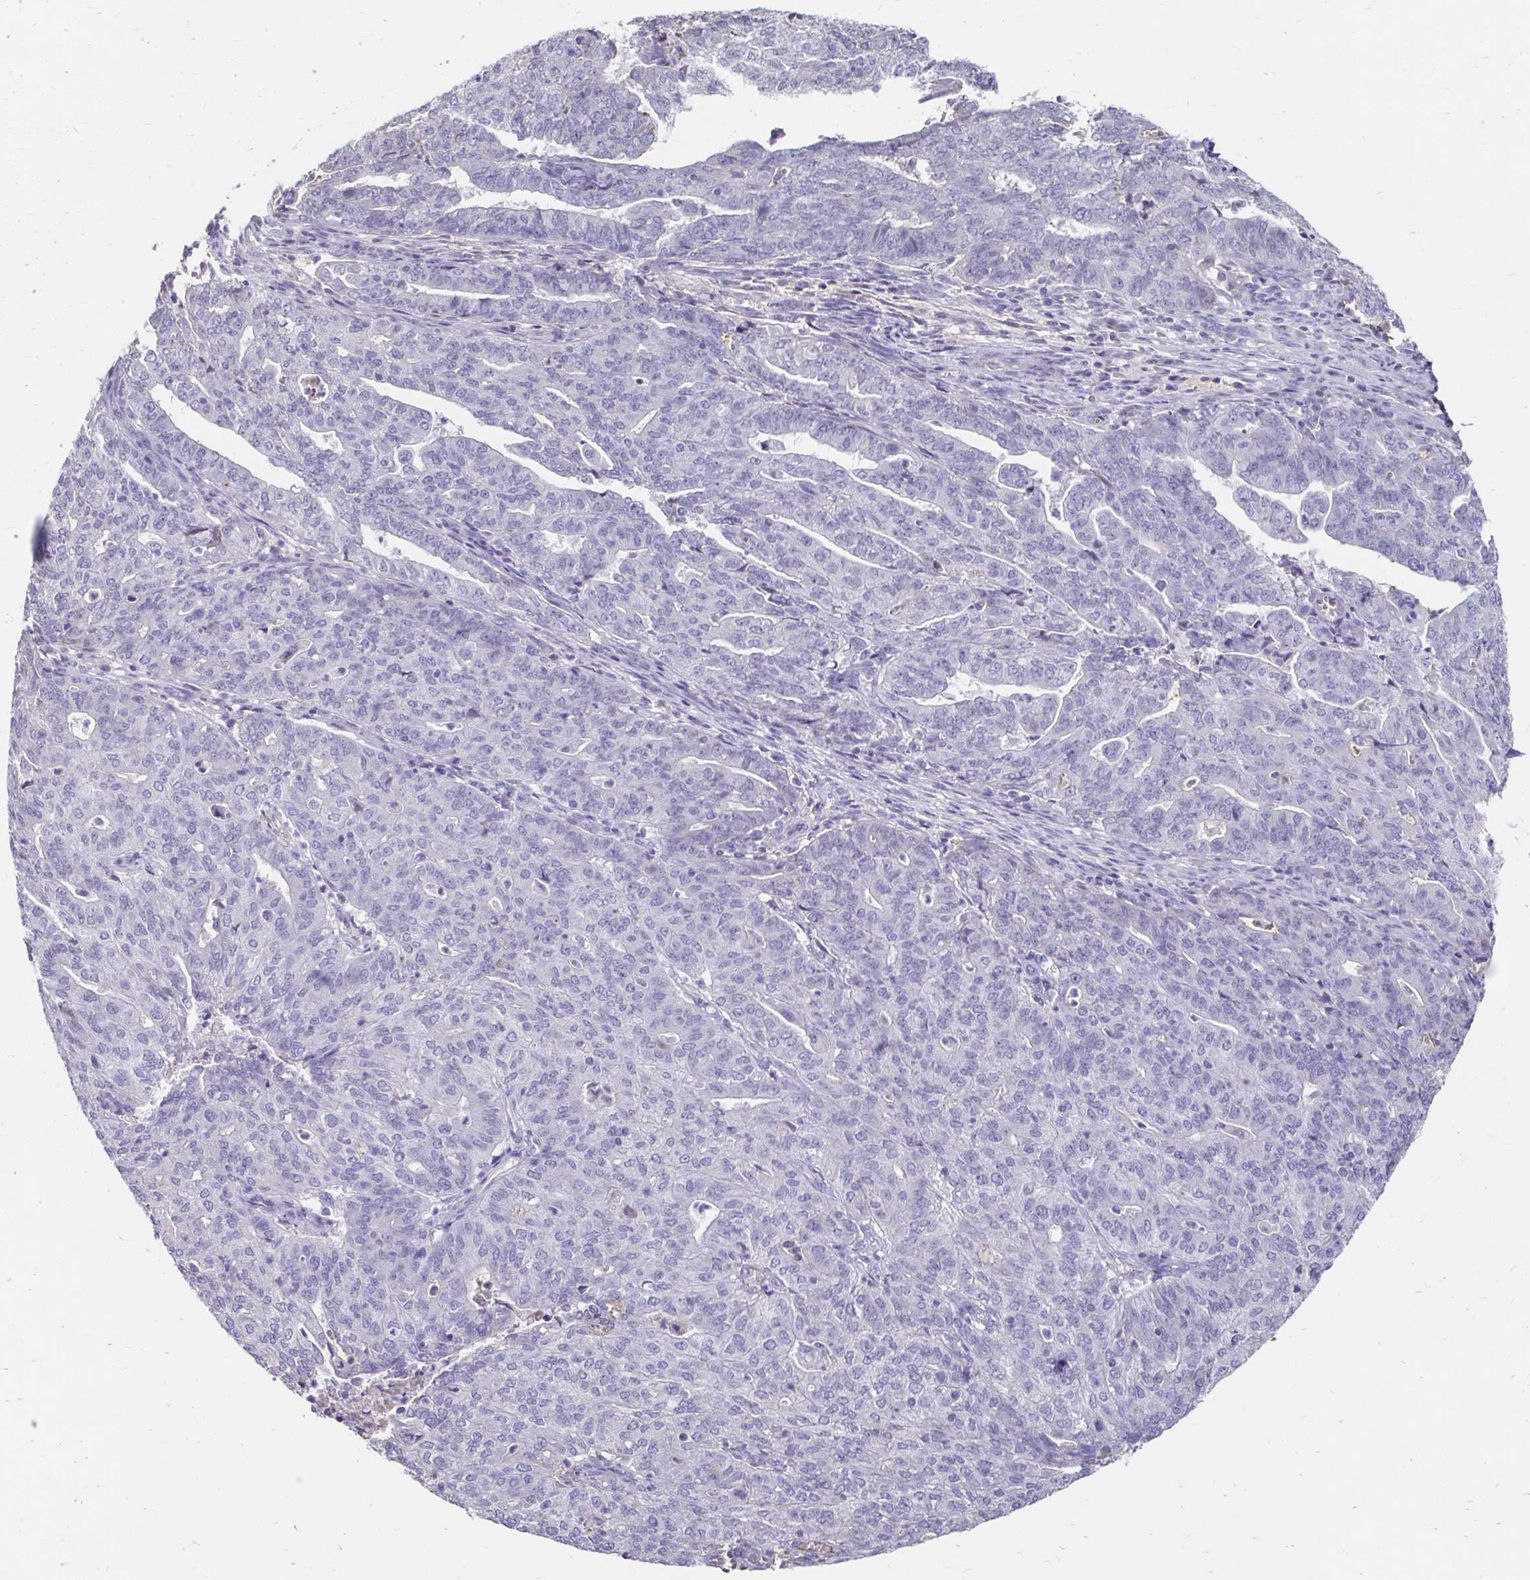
{"staining": {"intensity": "negative", "quantity": "none", "location": "none"}, "tissue": "endometrial cancer", "cell_type": "Tumor cells", "image_type": "cancer", "snomed": [{"axis": "morphology", "description": "Adenocarcinoma, NOS"}, {"axis": "topography", "description": "Endometrium"}], "caption": "Protein analysis of endometrial cancer reveals no significant staining in tumor cells.", "gene": "SCG3", "patient": {"sex": "female", "age": 82}}